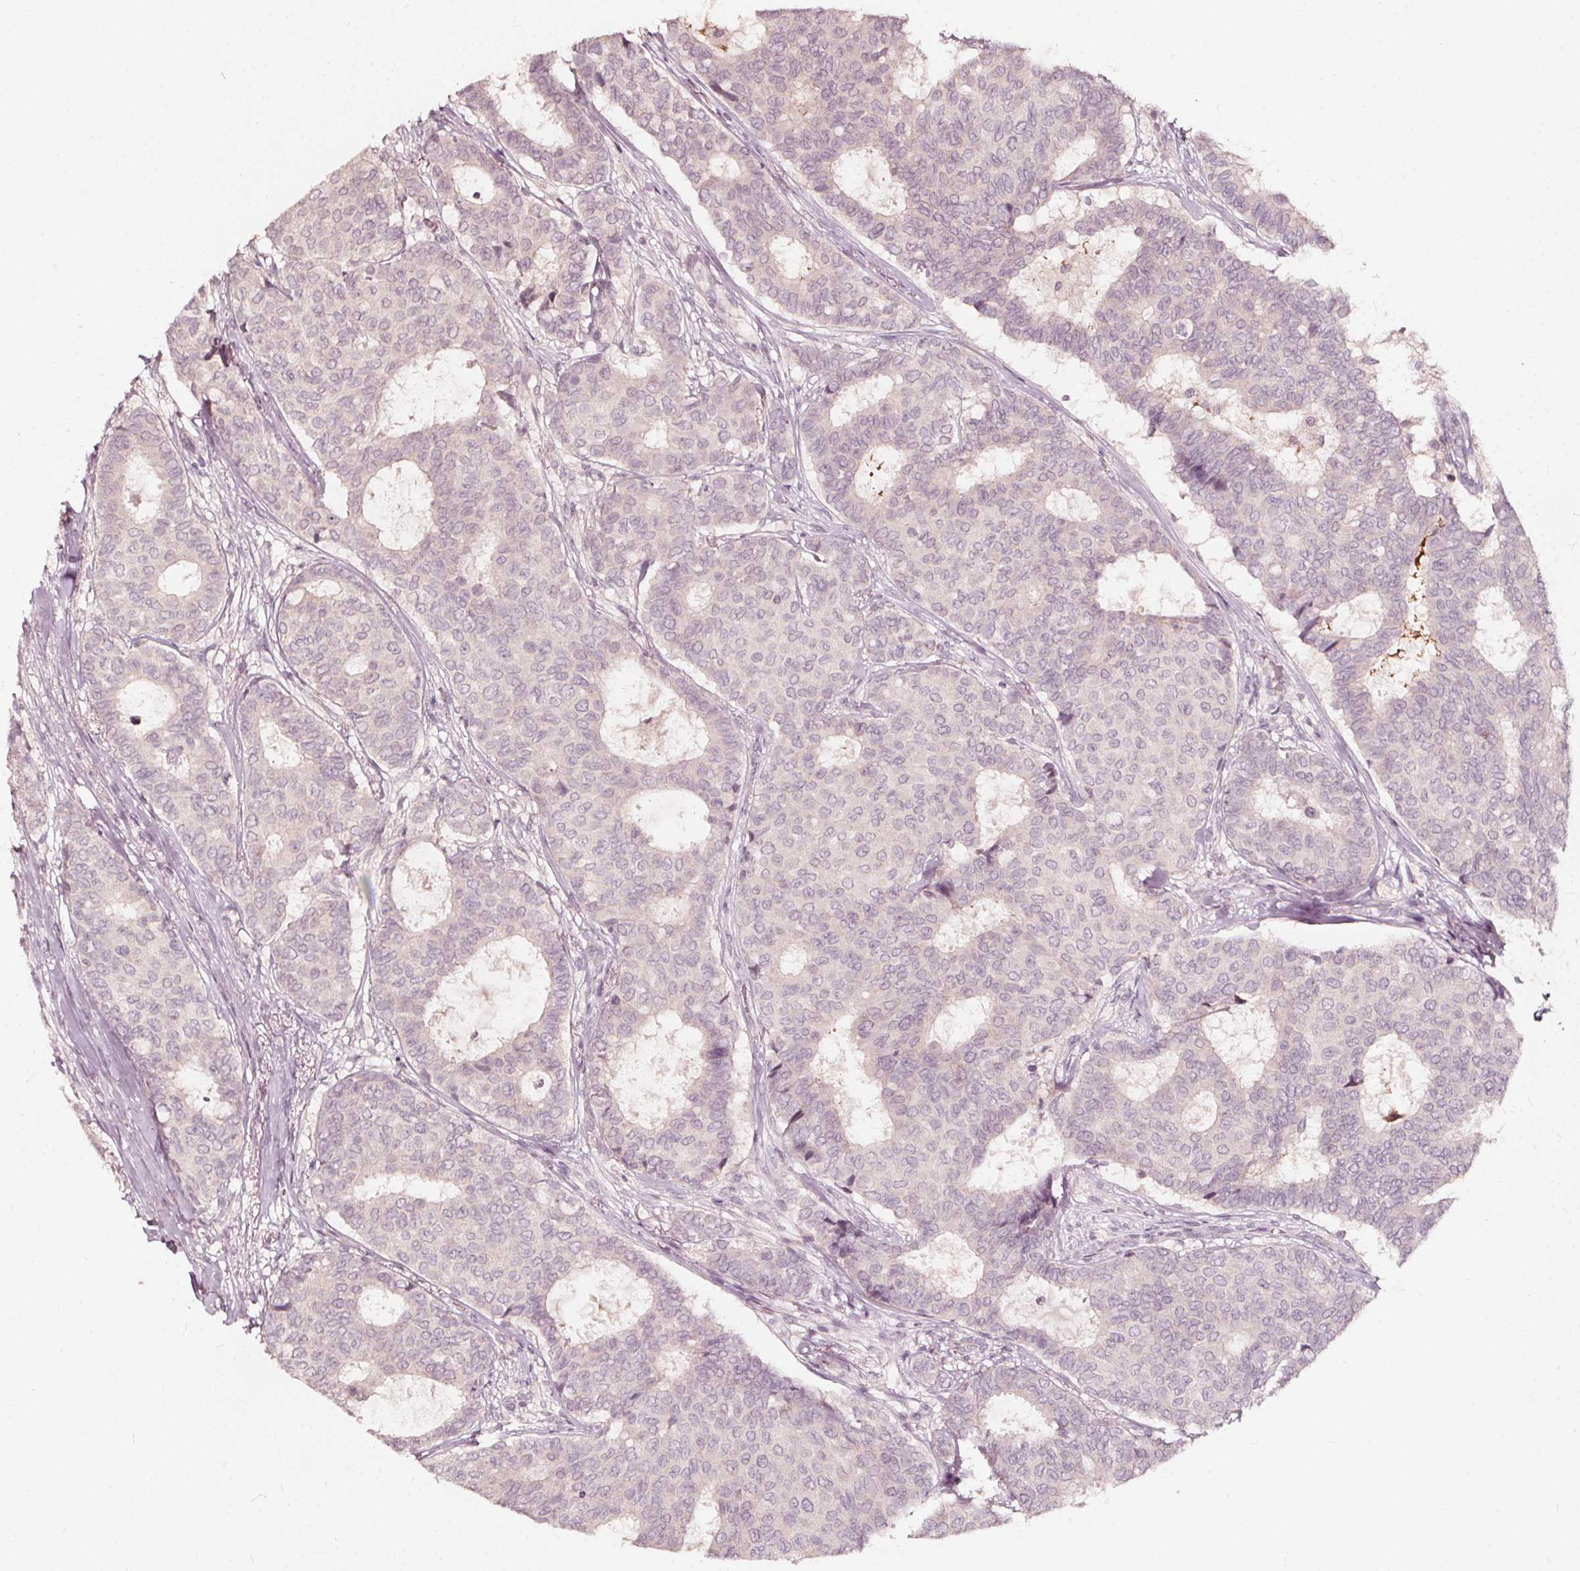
{"staining": {"intensity": "negative", "quantity": "none", "location": "none"}, "tissue": "breast cancer", "cell_type": "Tumor cells", "image_type": "cancer", "snomed": [{"axis": "morphology", "description": "Duct carcinoma"}, {"axis": "topography", "description": "Breast"}], "caption": "High magnification brightfield microscopy of breast invasive ductal carcinoma stained with DAB (brown) and counterstained with hematoxylin (blue): tumor cells show no significant expression.", "gene": "NPC1L1", "patient": {"sex": "female", "age": 75}}